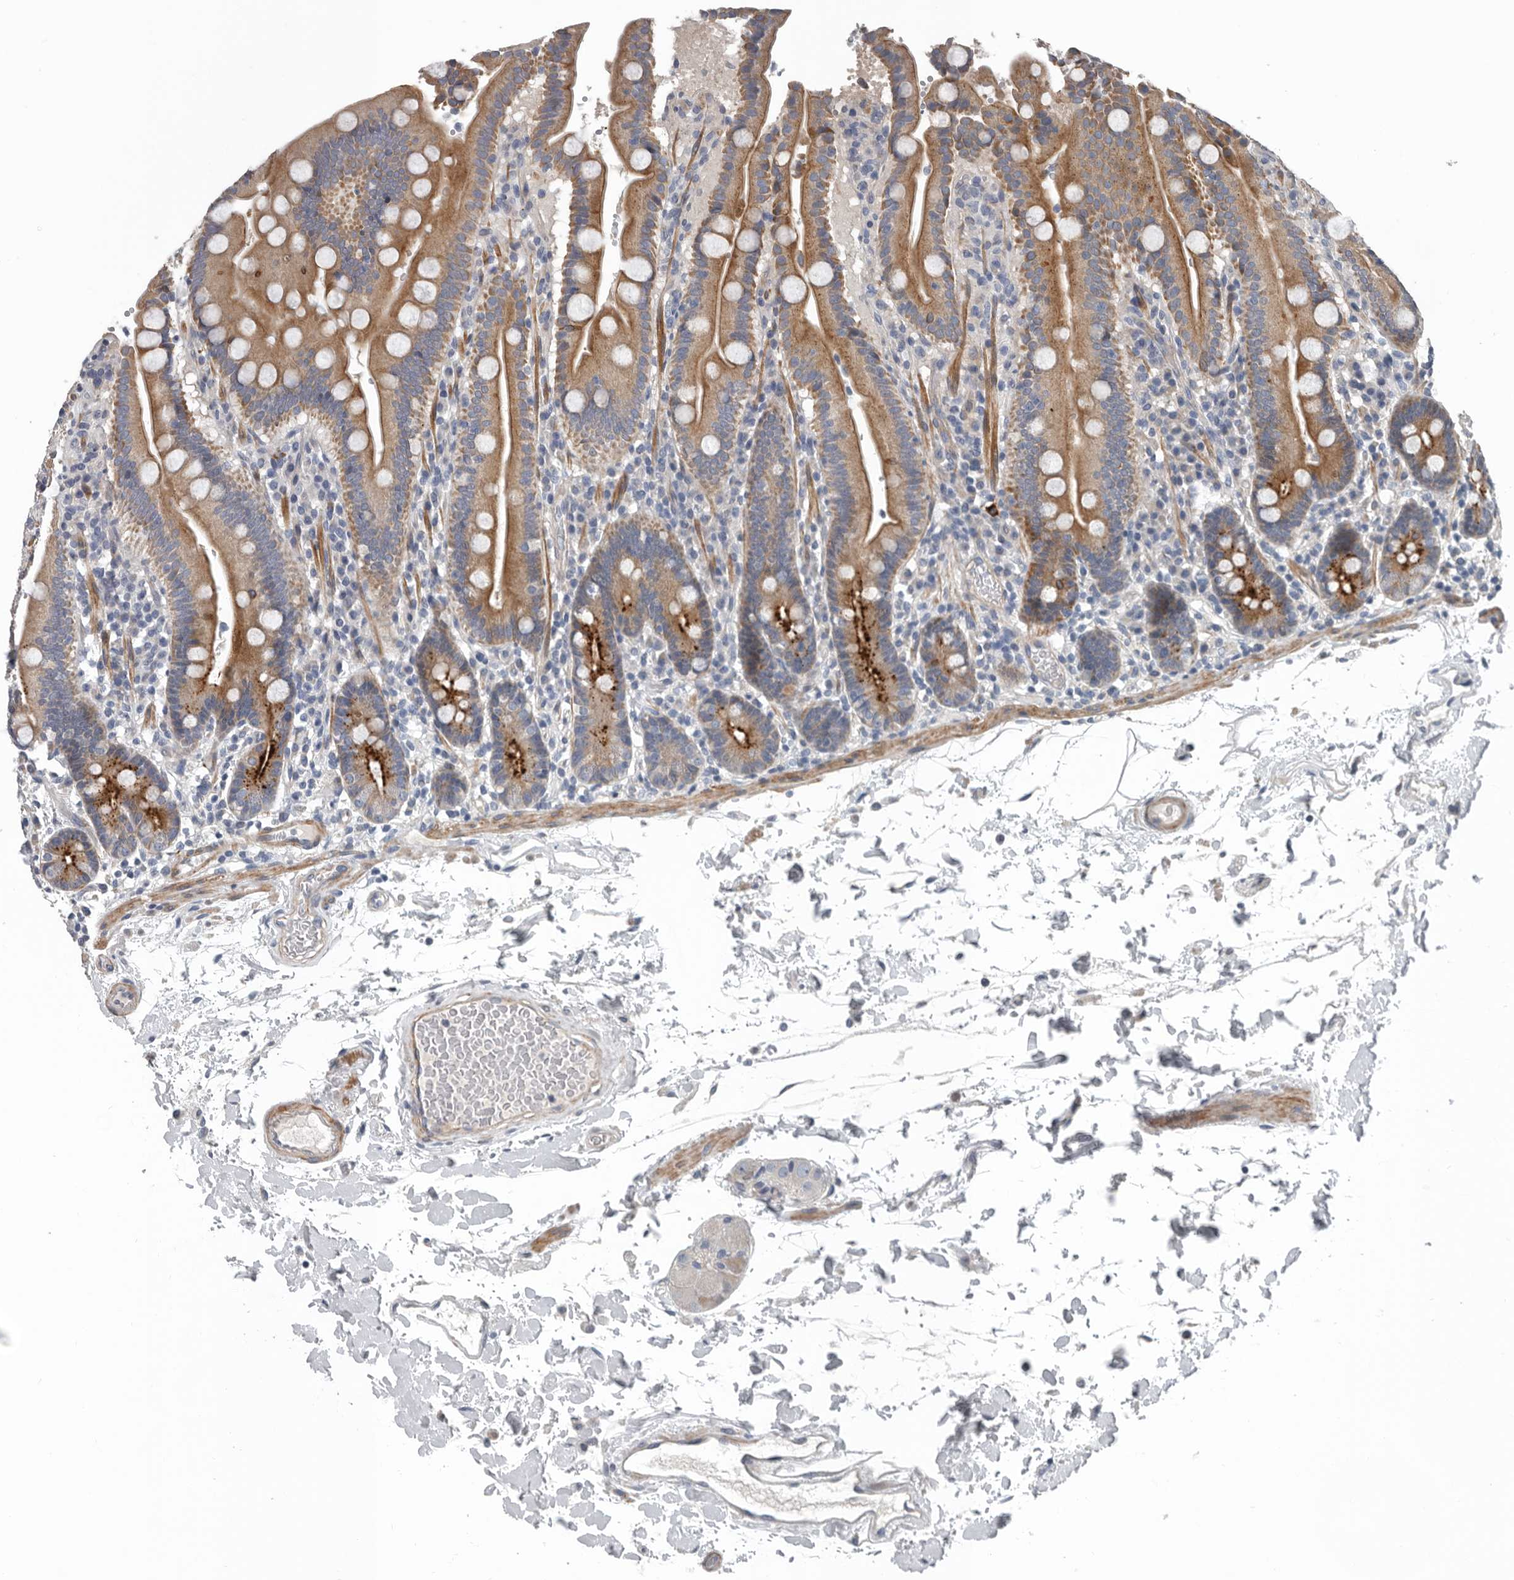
{"staining": {"intensity": "strong", "quantity": "25%-75%", "location": "cytoplasmic/membranous"}, "tissue": "duodenum", "cell_type": "Glandular cells", "image_type": "normal", "snomed": [{"axis": "morphology", "description": "Normal tissue, NOS"}, {"axis": "topography", "description": "Small intestine, NOS"}], "caption": "Immunohistochemistry staining of normal duodenum, which exhibits high levels of strong cytoplasmic/membranous positivity in about 25%-75% of glandular cells indicating strong cytoplasmic/membranous protein staining. The staining was performed using DAB (brown) for protein detection and nuclei were counterstained in hematoxylin (blue).", "gene": "DPY19L4", "patient": {"sex": "female", "age": 71}}